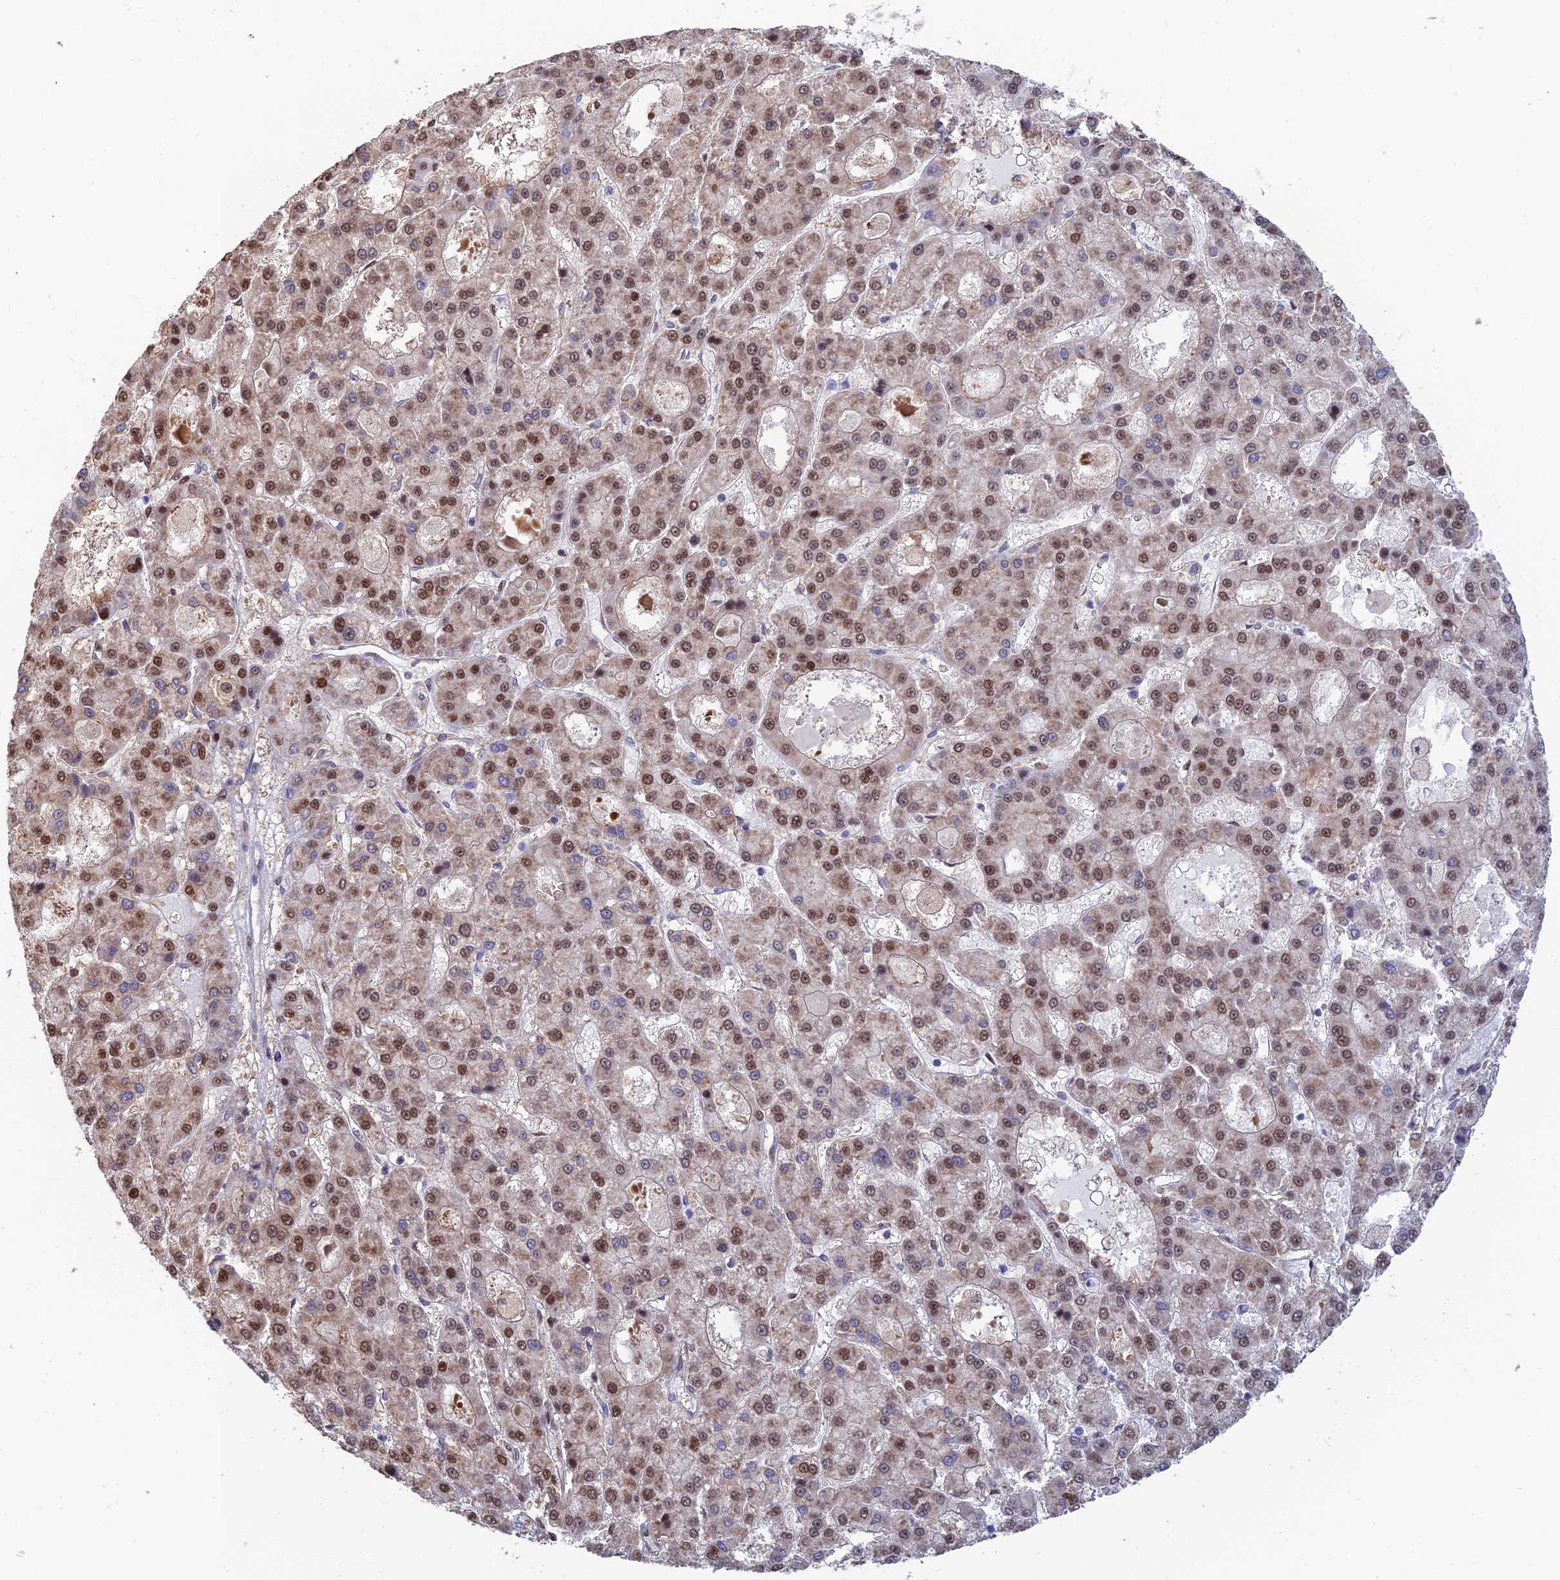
{"staining": {"intensity": "moderate", "quantity": ">75%", "location": "nuclear"}, "tissue": "liver cancer", "cell_type": "Tumor cells", "image_type": "cancer", "snomed": [{"axis": "morphology", "description": "Carcinoma, Hepatocellular, NOS"}, {"axis": "topography", "description": "Liver"}], "caption": "This is a photomicrograph of IHC staining of liver cancer, which shows moderate positivity in the nuclear of tumor cells.", "gene": "DNPEP", "patient": {"sex": "male", "age": 70}}